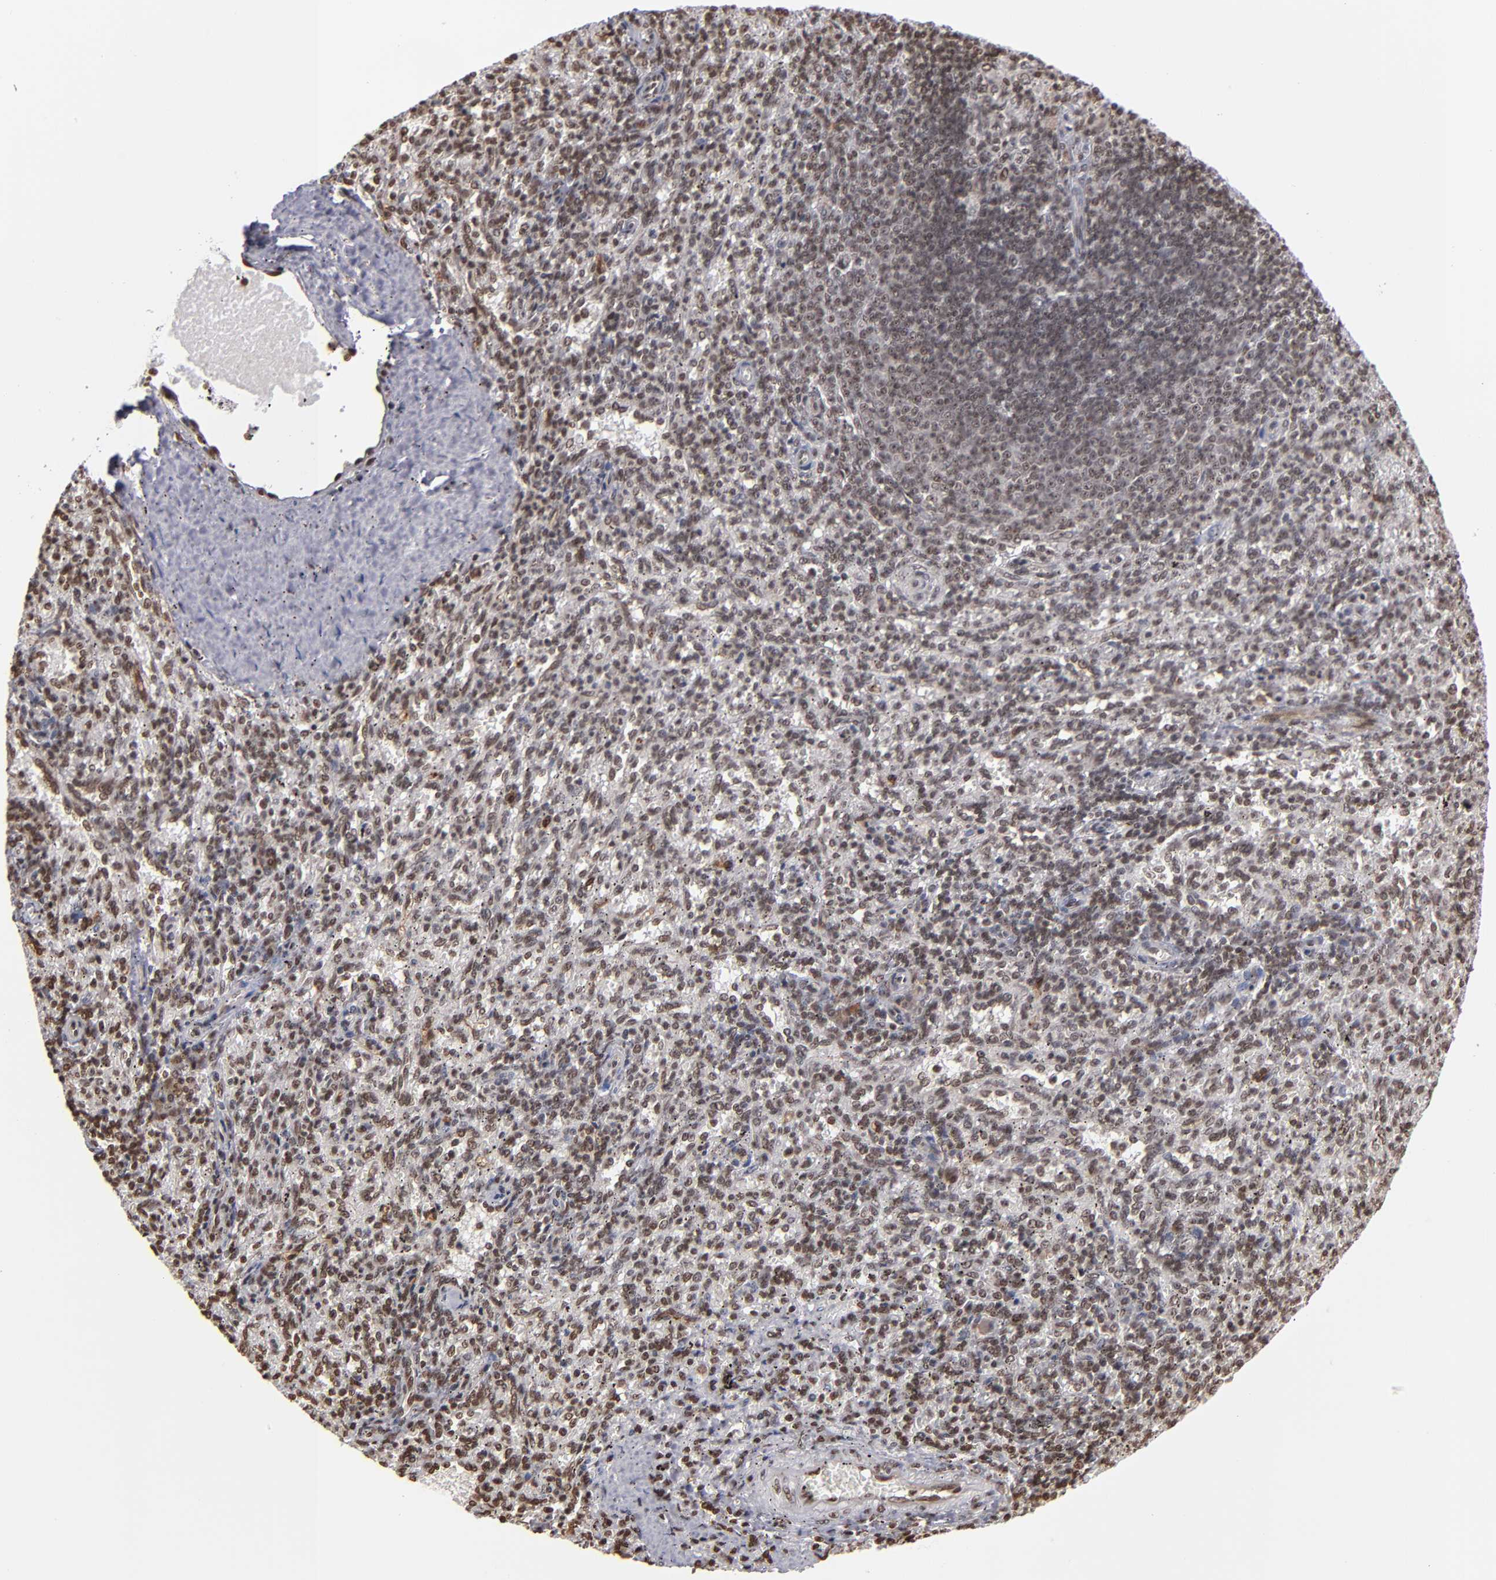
{"staining": {"intensity": "moderate", "quantity": ">75%", "location": "nuclear"}, "tissue": "spleen", "cell_type": "Cells in red pulp", "image_type": "normal", "snomed": [{"axis": "morphology", "description": "Normal tissue, NOS"}, {"axis": "topography", "description": "Spleen"}], "caption": "Protein staining displays moderate nuclear staining in approximately >75% of cells in red pulp in normal spleen. (Stains: DAB in brown, nuclei in blue, Microscopy: brightfield microscopy at high magnification).", "gene": "ABL2", "patient": {"sex": "female", "age": 10}}